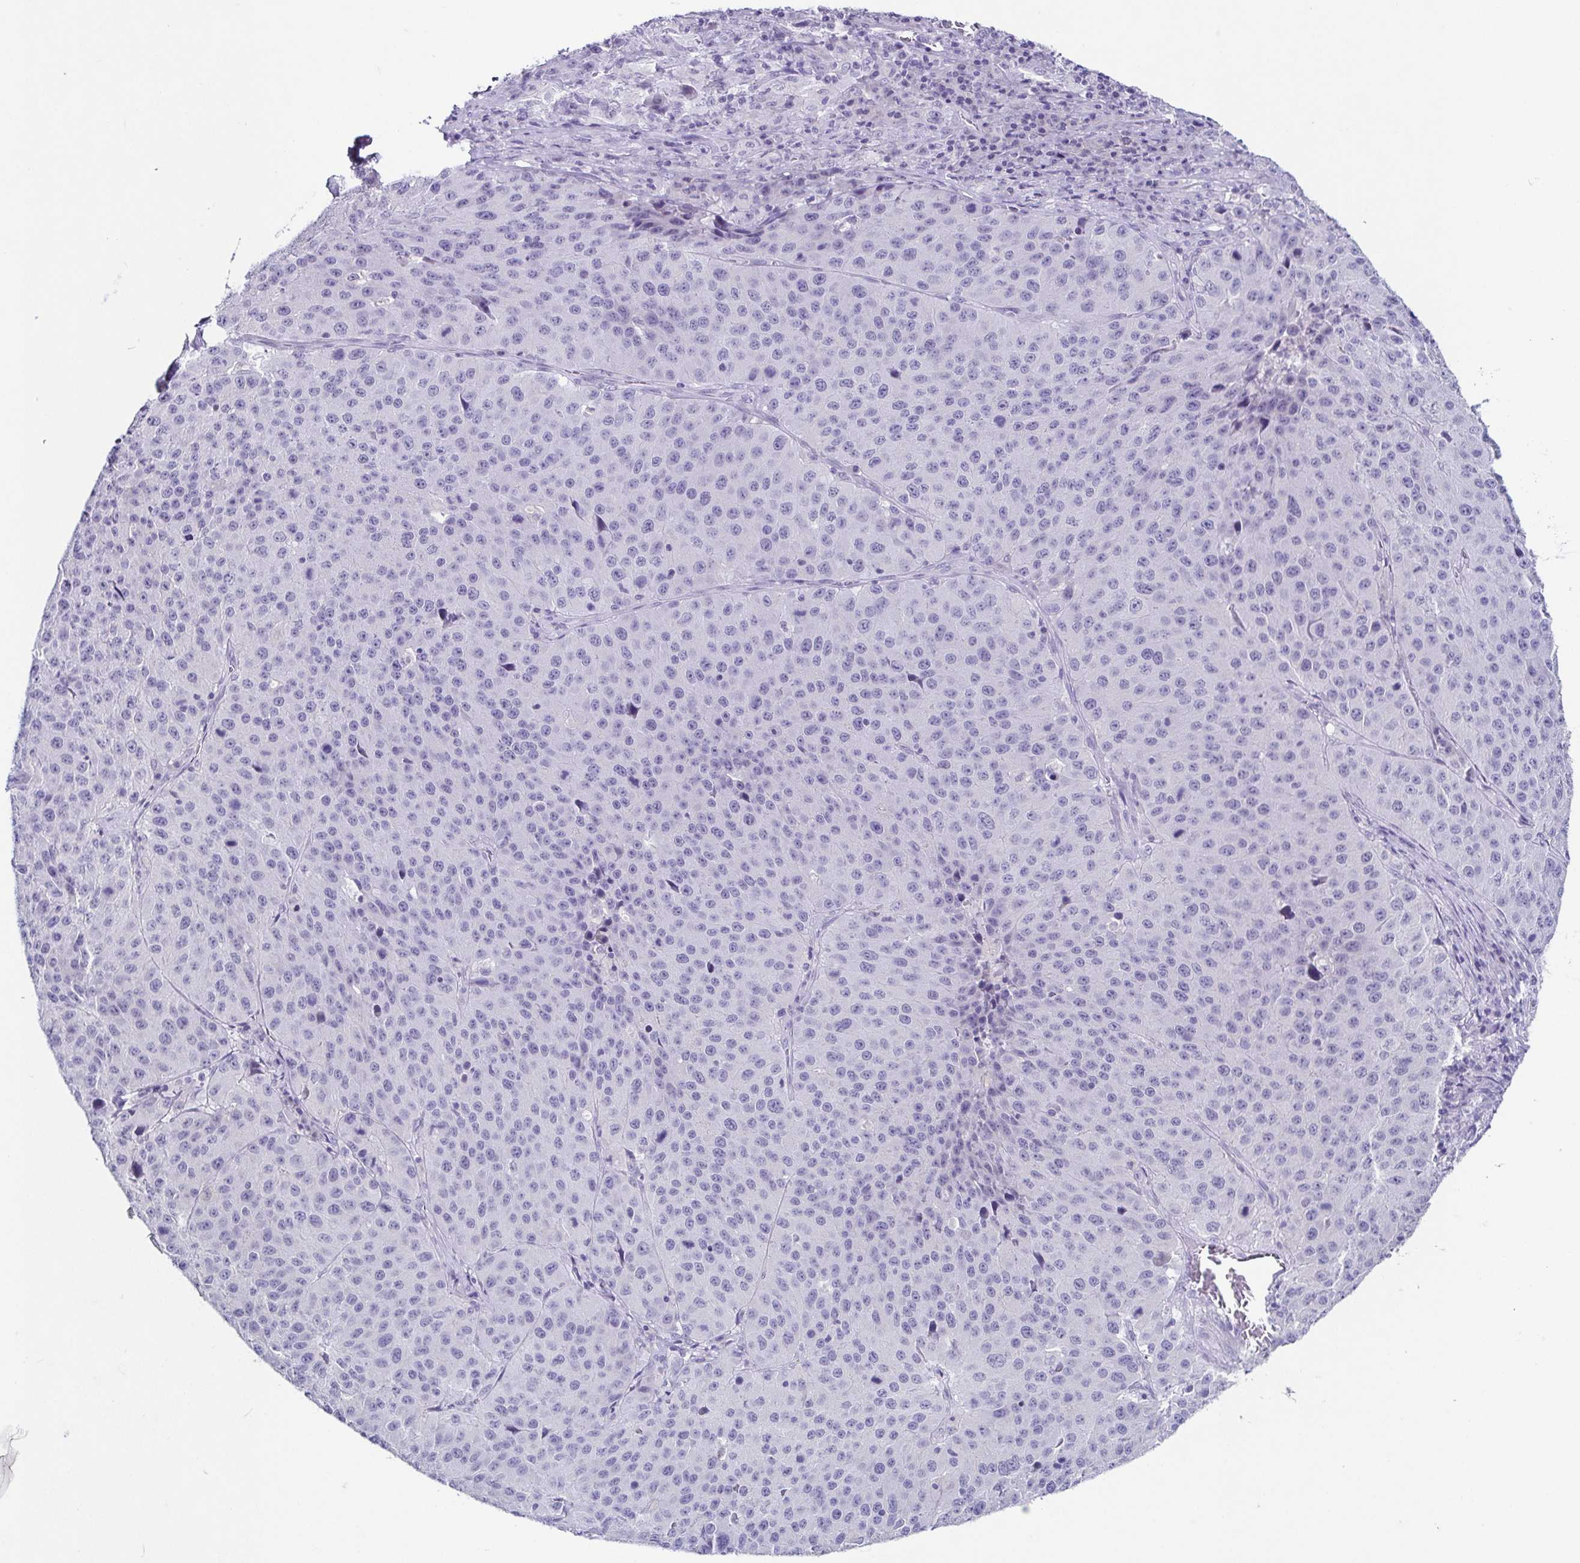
{"staining": {"intensity": "negative", "quantity": "none", "location": "none"}, "tissue": "stomach cancer", "cell_type": "Tumor cells", "image_type": "cancer", "snomed": [{"axis": "morphology", "description": "Adenocarcinoma, NOS"}, {"axis": "topography", "description": "Stomach"}], "caption": "Stomach adenocarcinoma was stained to show a protein in brown. There is no significant positivity in tumor cells. Nuclei are stained in blue.", "gene": "TP73", "patient": {"sex": "male", "age": 71}}